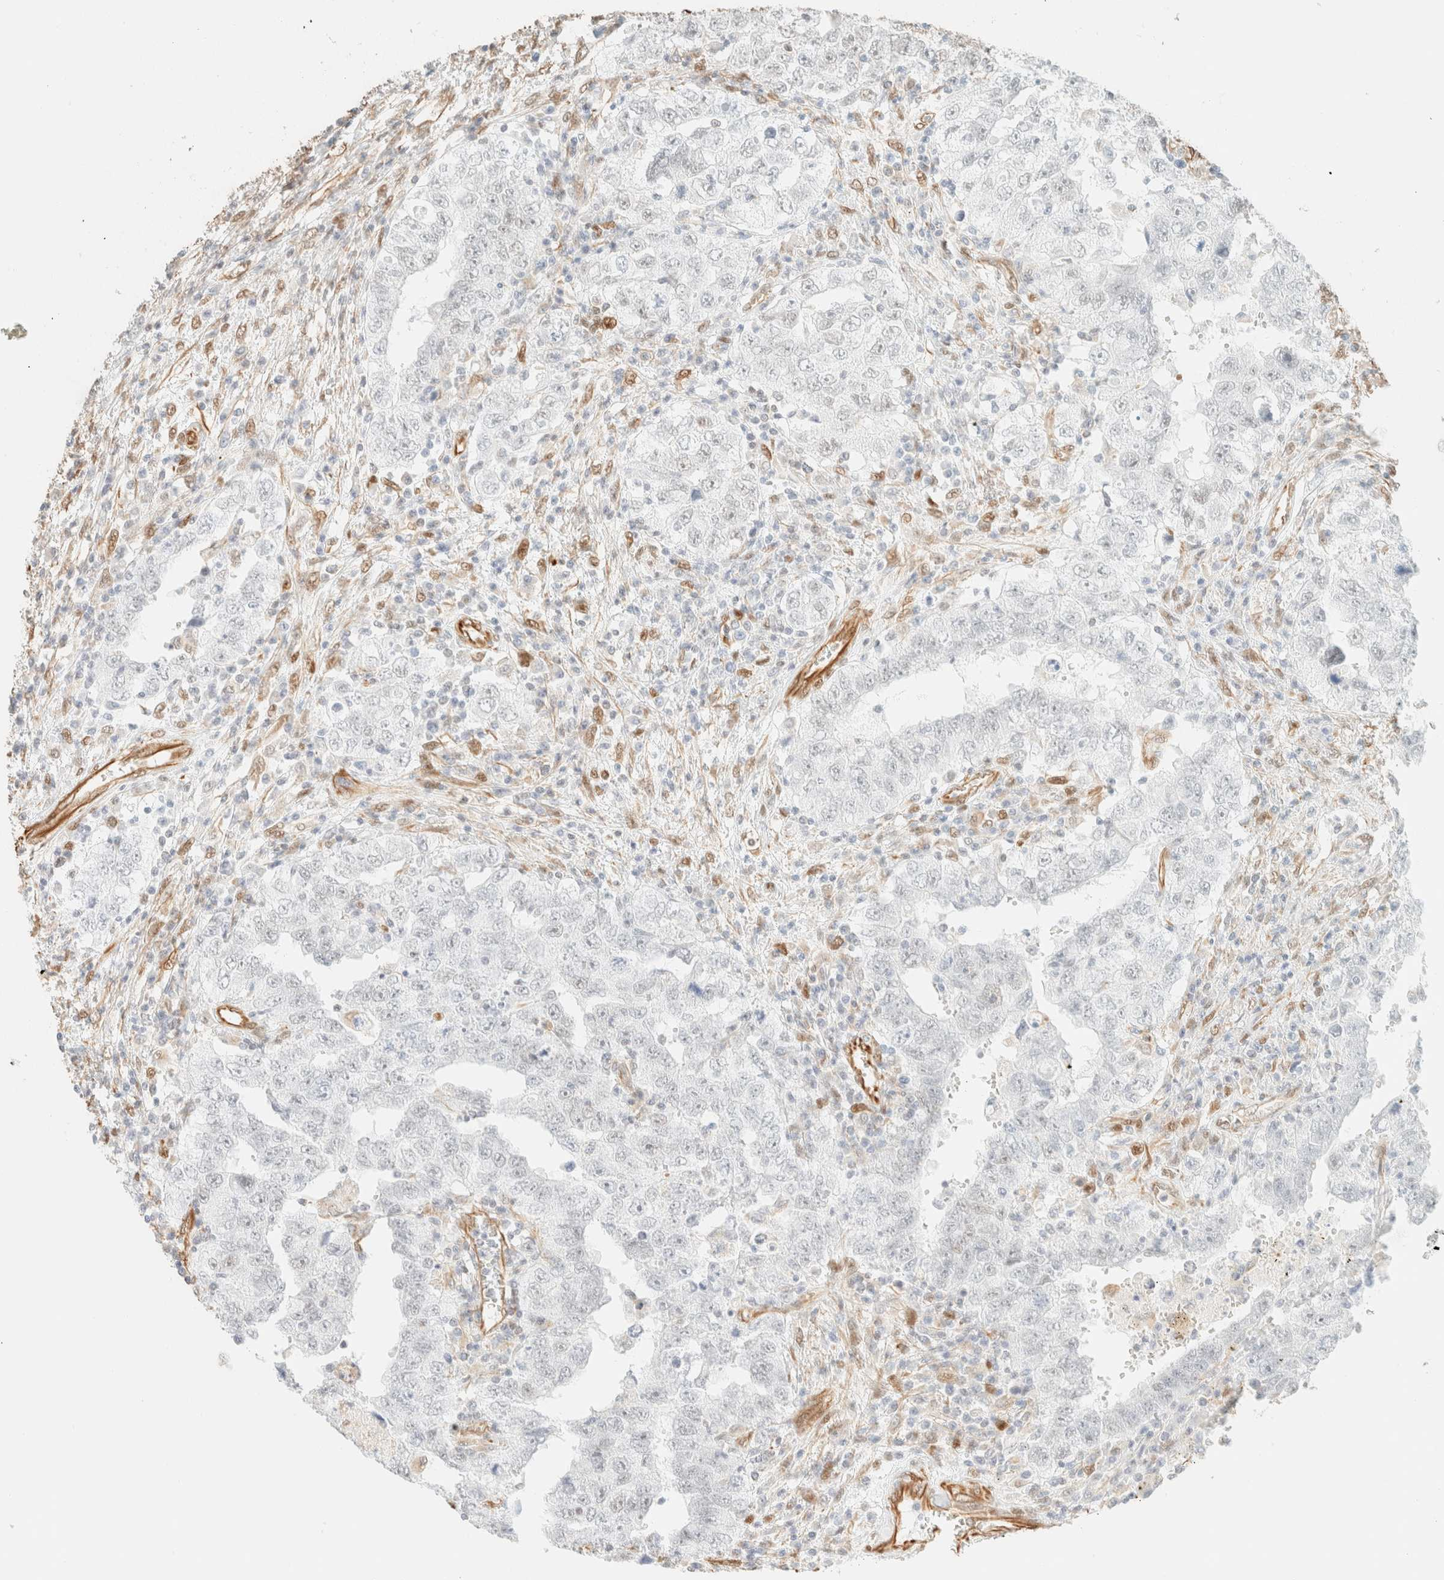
{"staining": {"intensity": "negative", "quantity": "none", "location": "none"}, "tissue": "testis cancer", "cell_type": "Tumor cells", "image_type": "cancer", "snomed": [{"axis": "morphology", "description": "Carcinoma, Embryonal, NOS"}, {"axis": "topography", "description": "Testis"}], "caption": "Immunohistochemical staining of embryonal carcinoma (testis) reveals no significant positivity in tumor cells.", "gene": "ZSCAN18", "patient": {"sex": "male", "age": 26}}